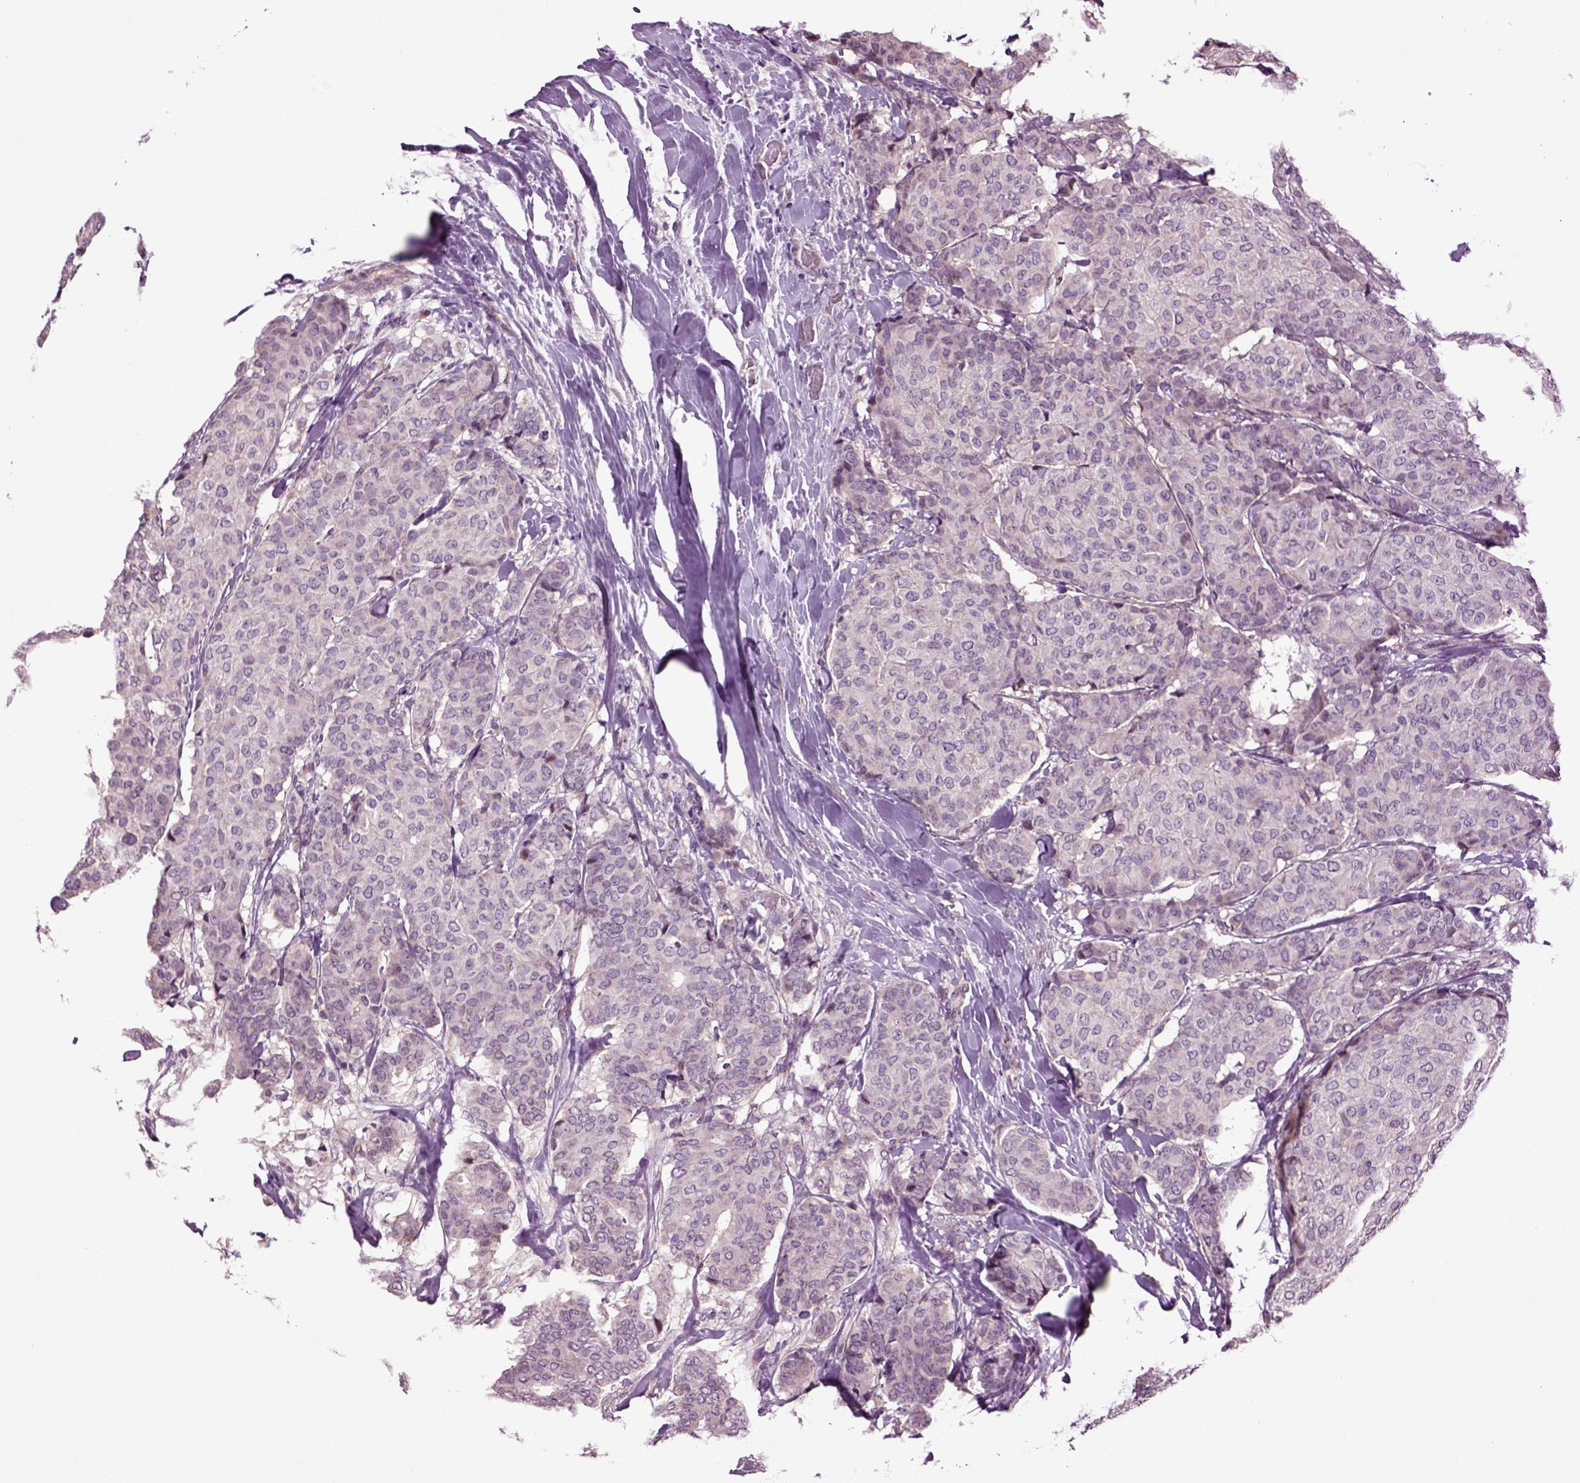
{"staining": {"intensity": "negative", "quantity": "none", "location": "none"}, "tissue": "breast cancer", "cell_type": "Tumor cells", "image_type": "cancer", "snomed": [{"axis": "morphology", "description": "Duct carcinoma"}, {"axis": "topography", "description": "Breast"}], "caption": "A high-resolution photomicrograph shows immunohistochemistry staining of breast intraductal carcinoma, which reveals no significant staining in tumor cells.", "gene": "HAGHL", "patient": {"sex": "female", "age": 75}}